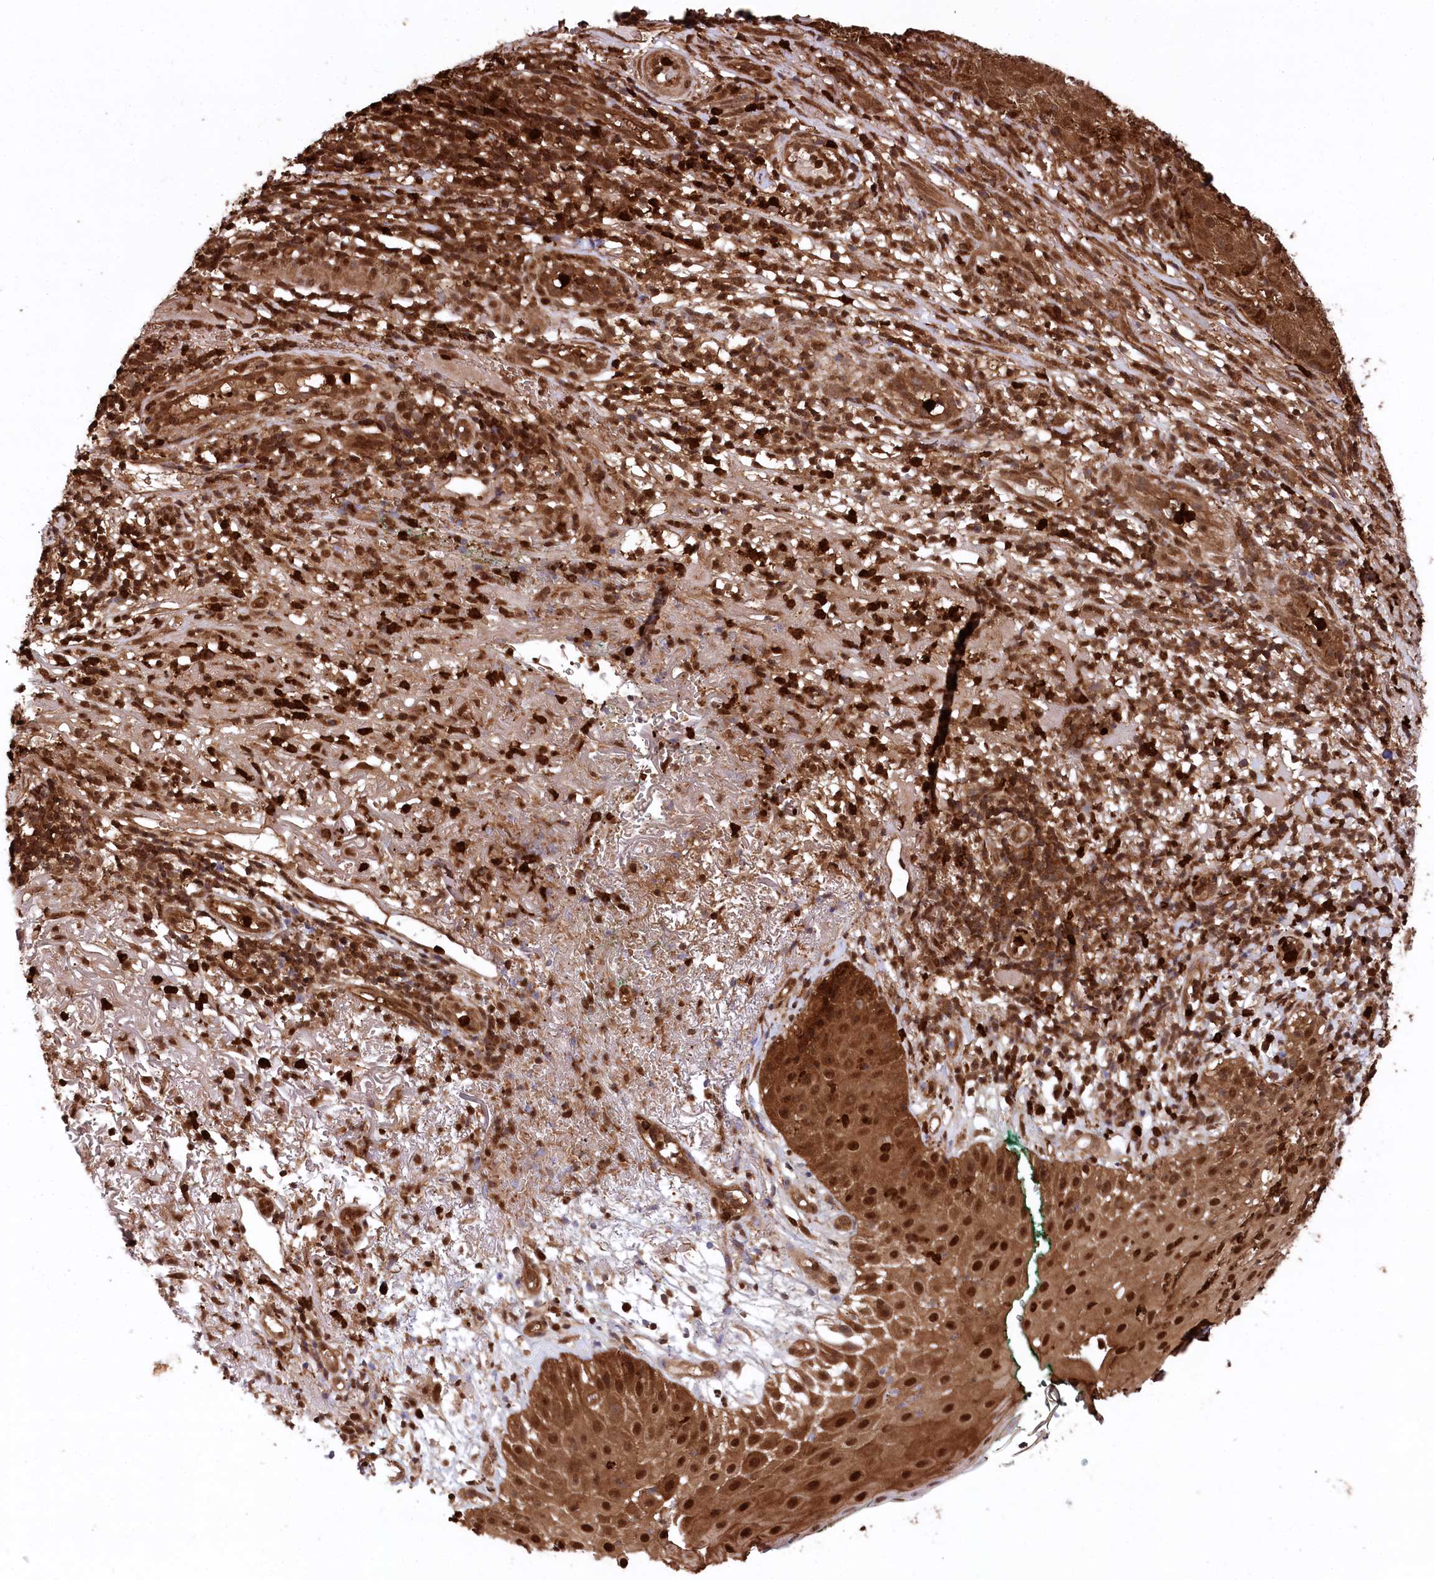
{"staining": {"intensity": "strong", "quantity": ">75%", "location": "cytoplasmic/membranous,nuclear"}, "tissue": "melanoma", "cell_type": "Tumor cells", "image_type": "cancer", "snomed": [{"axis": "morphology", "description": "Necrosis, NOS"}, {"axis": "morphology", "description": "Malignant melanoma, NOS"}, {"axis": "topography", "description": "Skin"}], "caption": "Immunohistochemistry photomicrograph of malignant melanoma stained for a protein (brown), which demonstrates high levels of strong cytoplasmic/membranous and nuclear staining in about >75% of tumor cells.", "gene": "LSG1", "patient": {"sex": "female", "age": 87}}